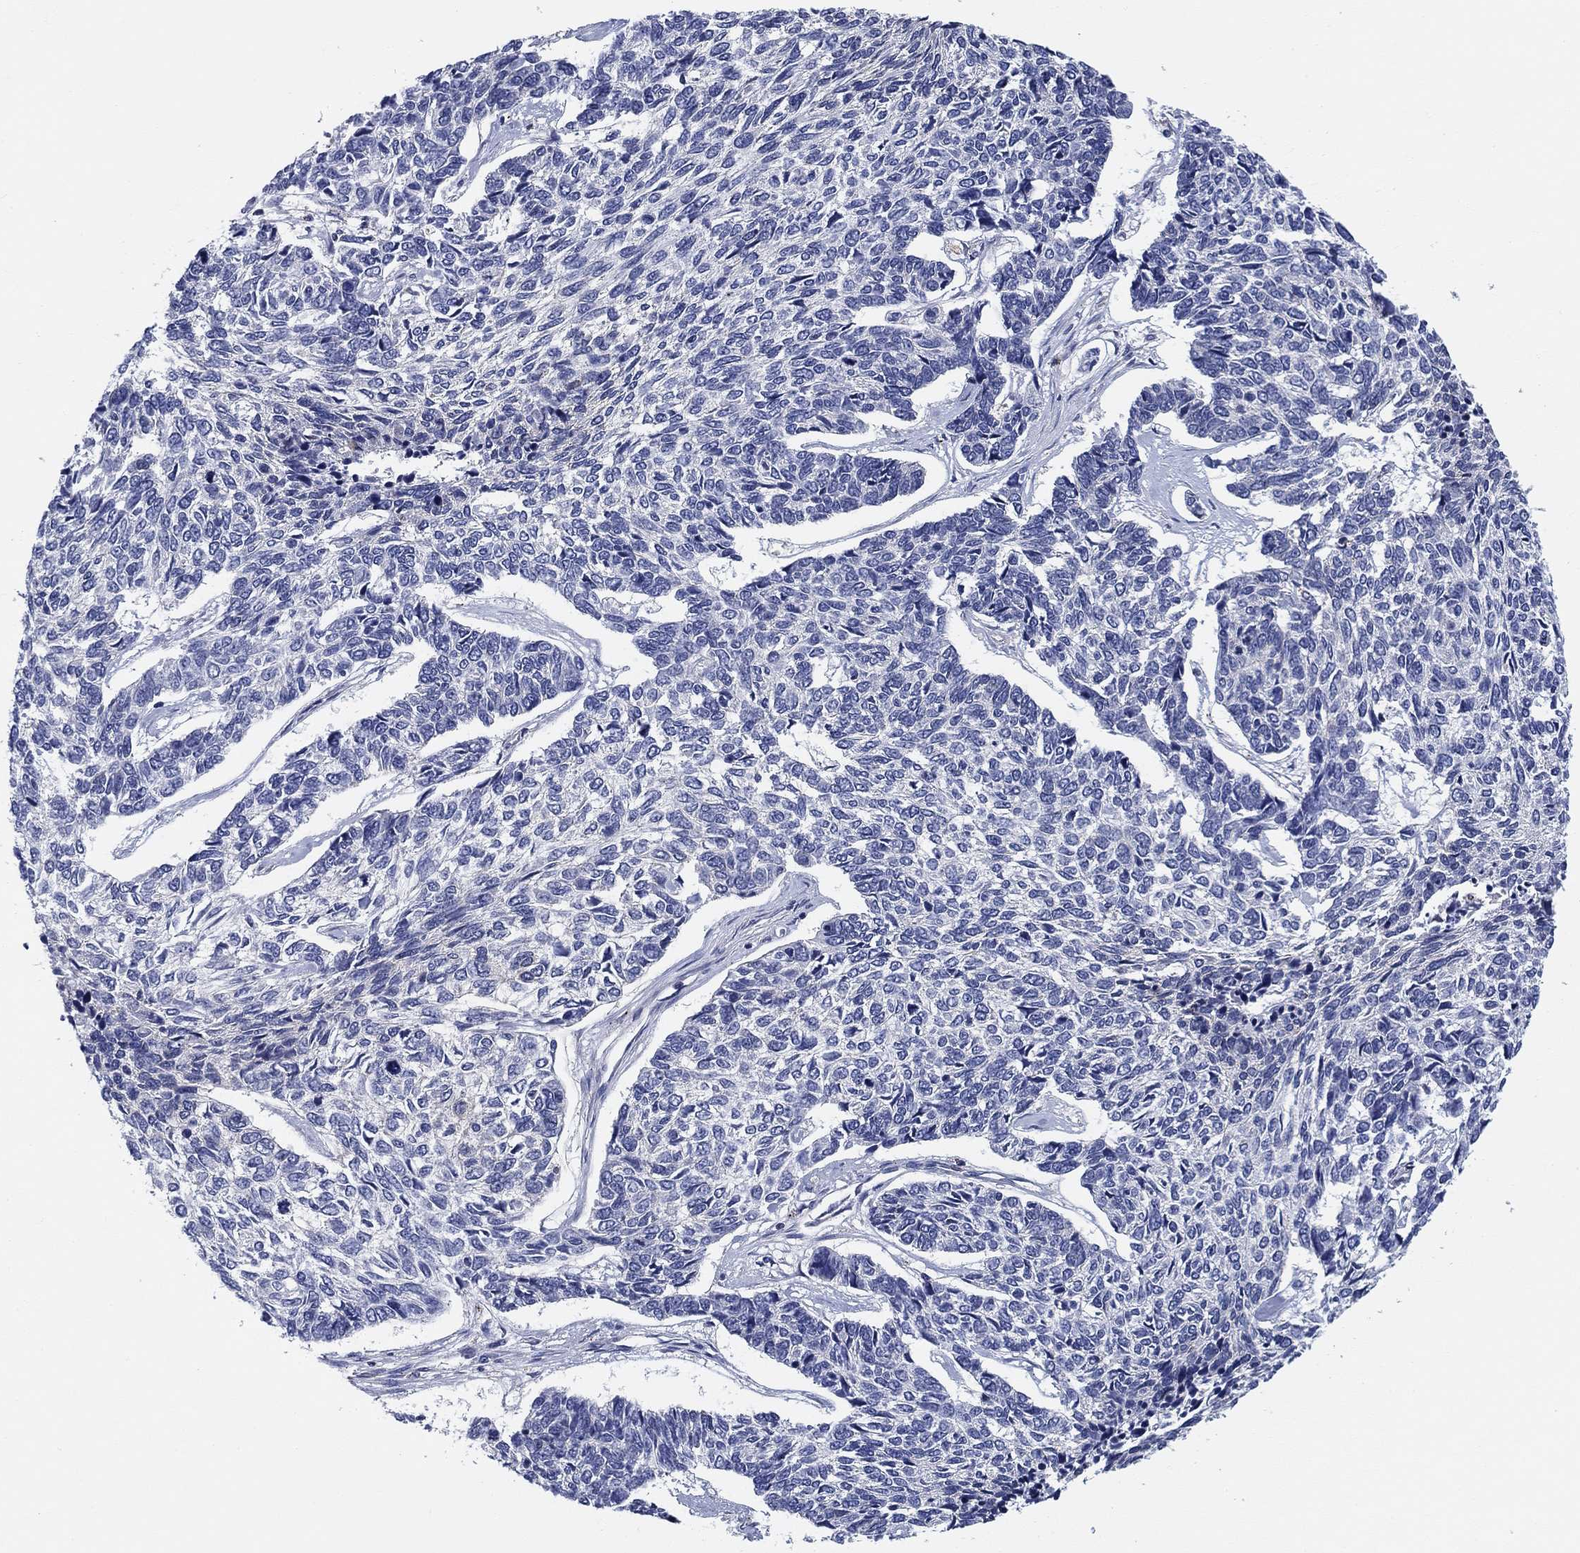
{"staining": {"intensity": "negative", "quantity": "none", "location": "none"}, "tissue": "skin cancer", "cell_type": "Tumor cells", "image_type": "cancer", "snomed": [{"axis": "morphology", "description": "Basal cell carcinoma"}, {"axis": "topography", "description": "Skin"}], "caption": "Tumor cells show no significant expression in skin cancer (basal cell carcinoma).", "gene": "NACAD", "patient": {"sex": "female", "age": 65}}